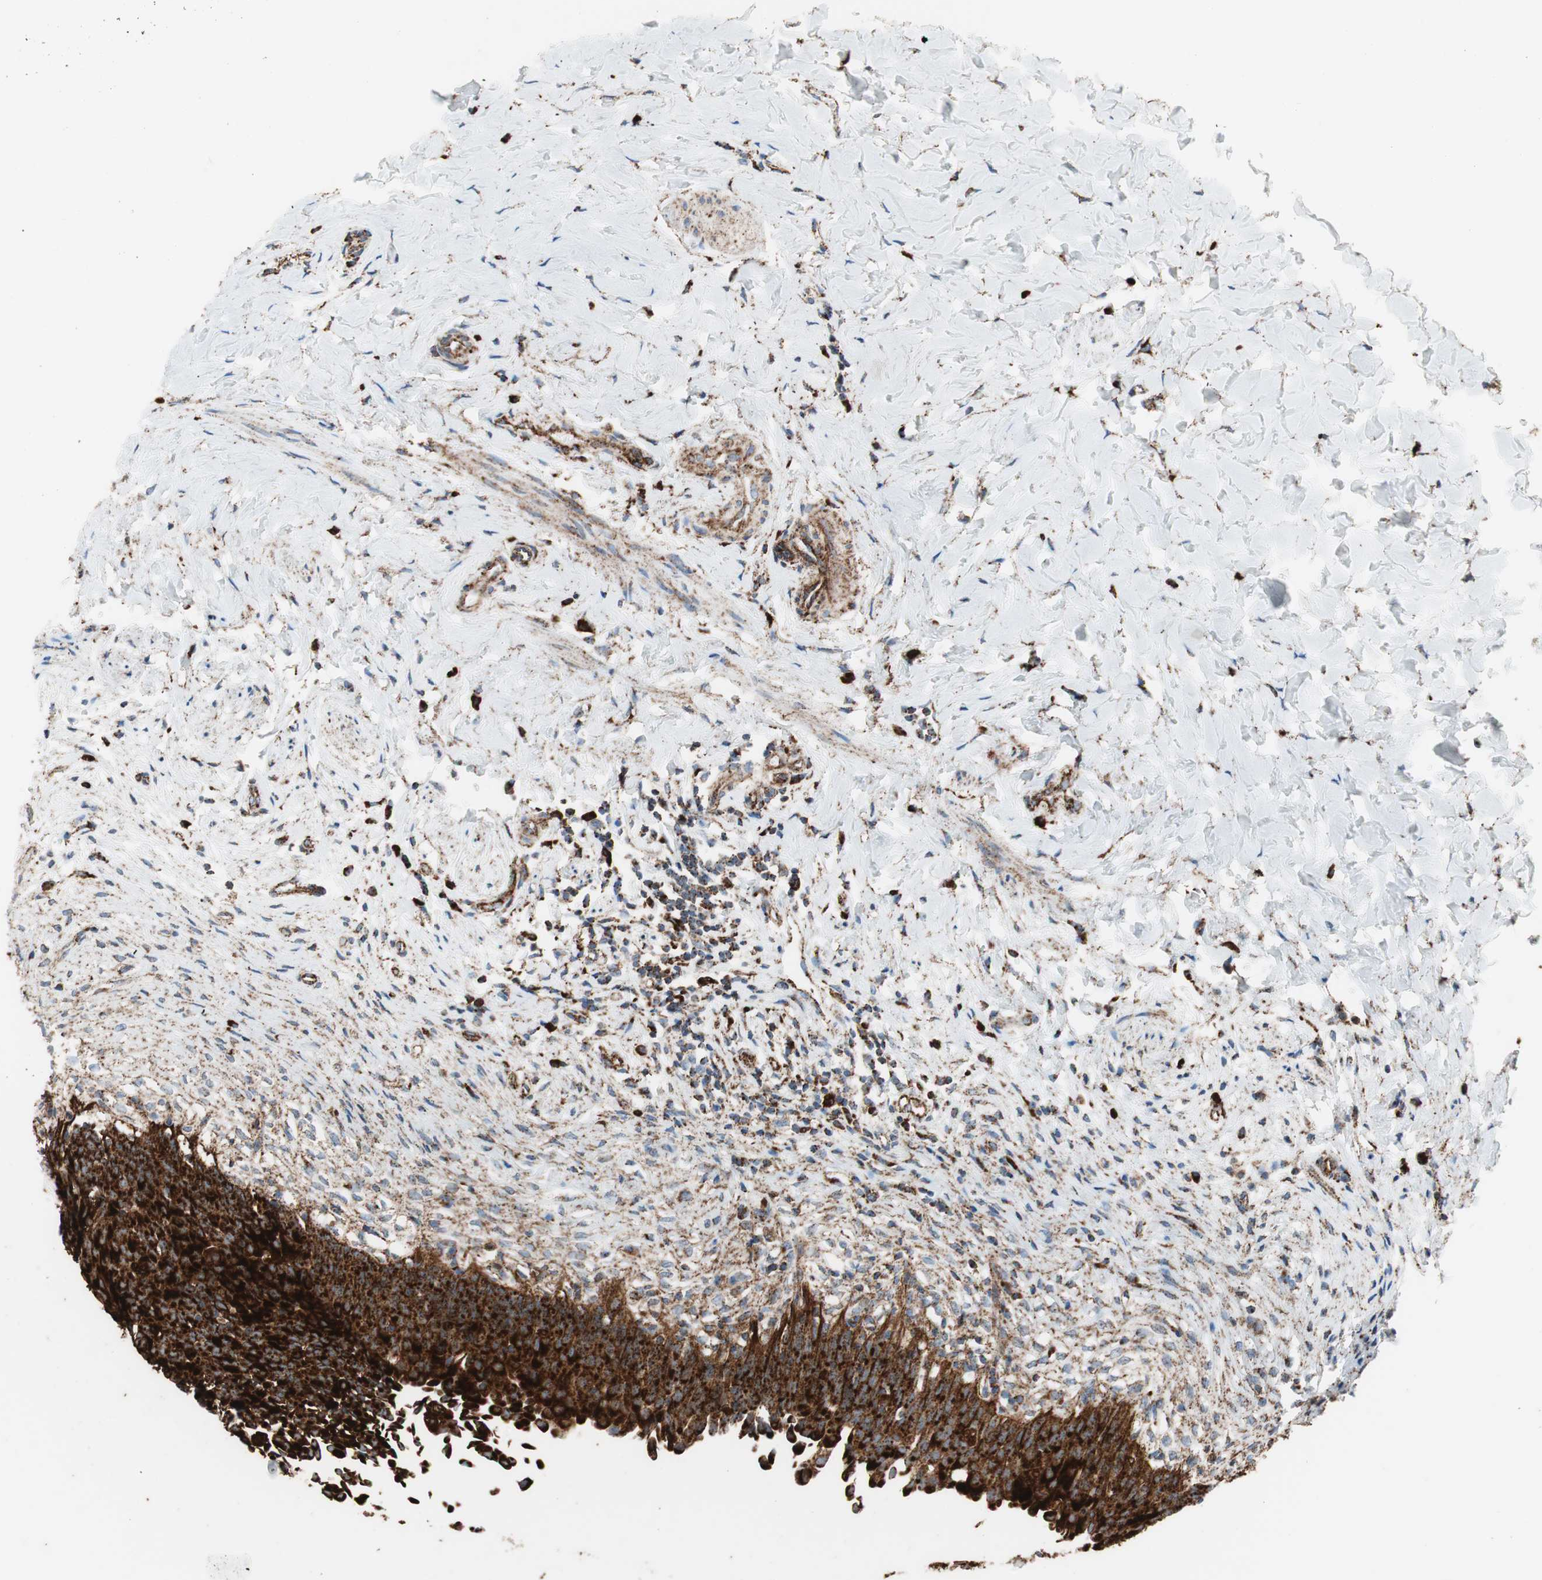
{"staining": {"intensity": "strong", "quantity": ">75%", "location": "cytoplasmic/membranous"}, "tissue": "urinary bladder", "cell_type": "Urothelial cells", "image_type": "normal", "snomed": [{"axis": "morphology", "description": "Normal tissue, NOS"}, {"axis": "morphology", "description": "Inflammation, NOS"}, {"axis": "topography", "description": "Urinary bladder"}], "caption": "Urinary bladder stained with immunohistochemistry (IHC) reveals strong cytoplasmic/membranous expression in approximately >75% of urothelial cells. (Brightfield microscopy of DAB IHC at high magnification).", "gene": "LAMP1", "patient": {"sex": "female", "age": 80}}